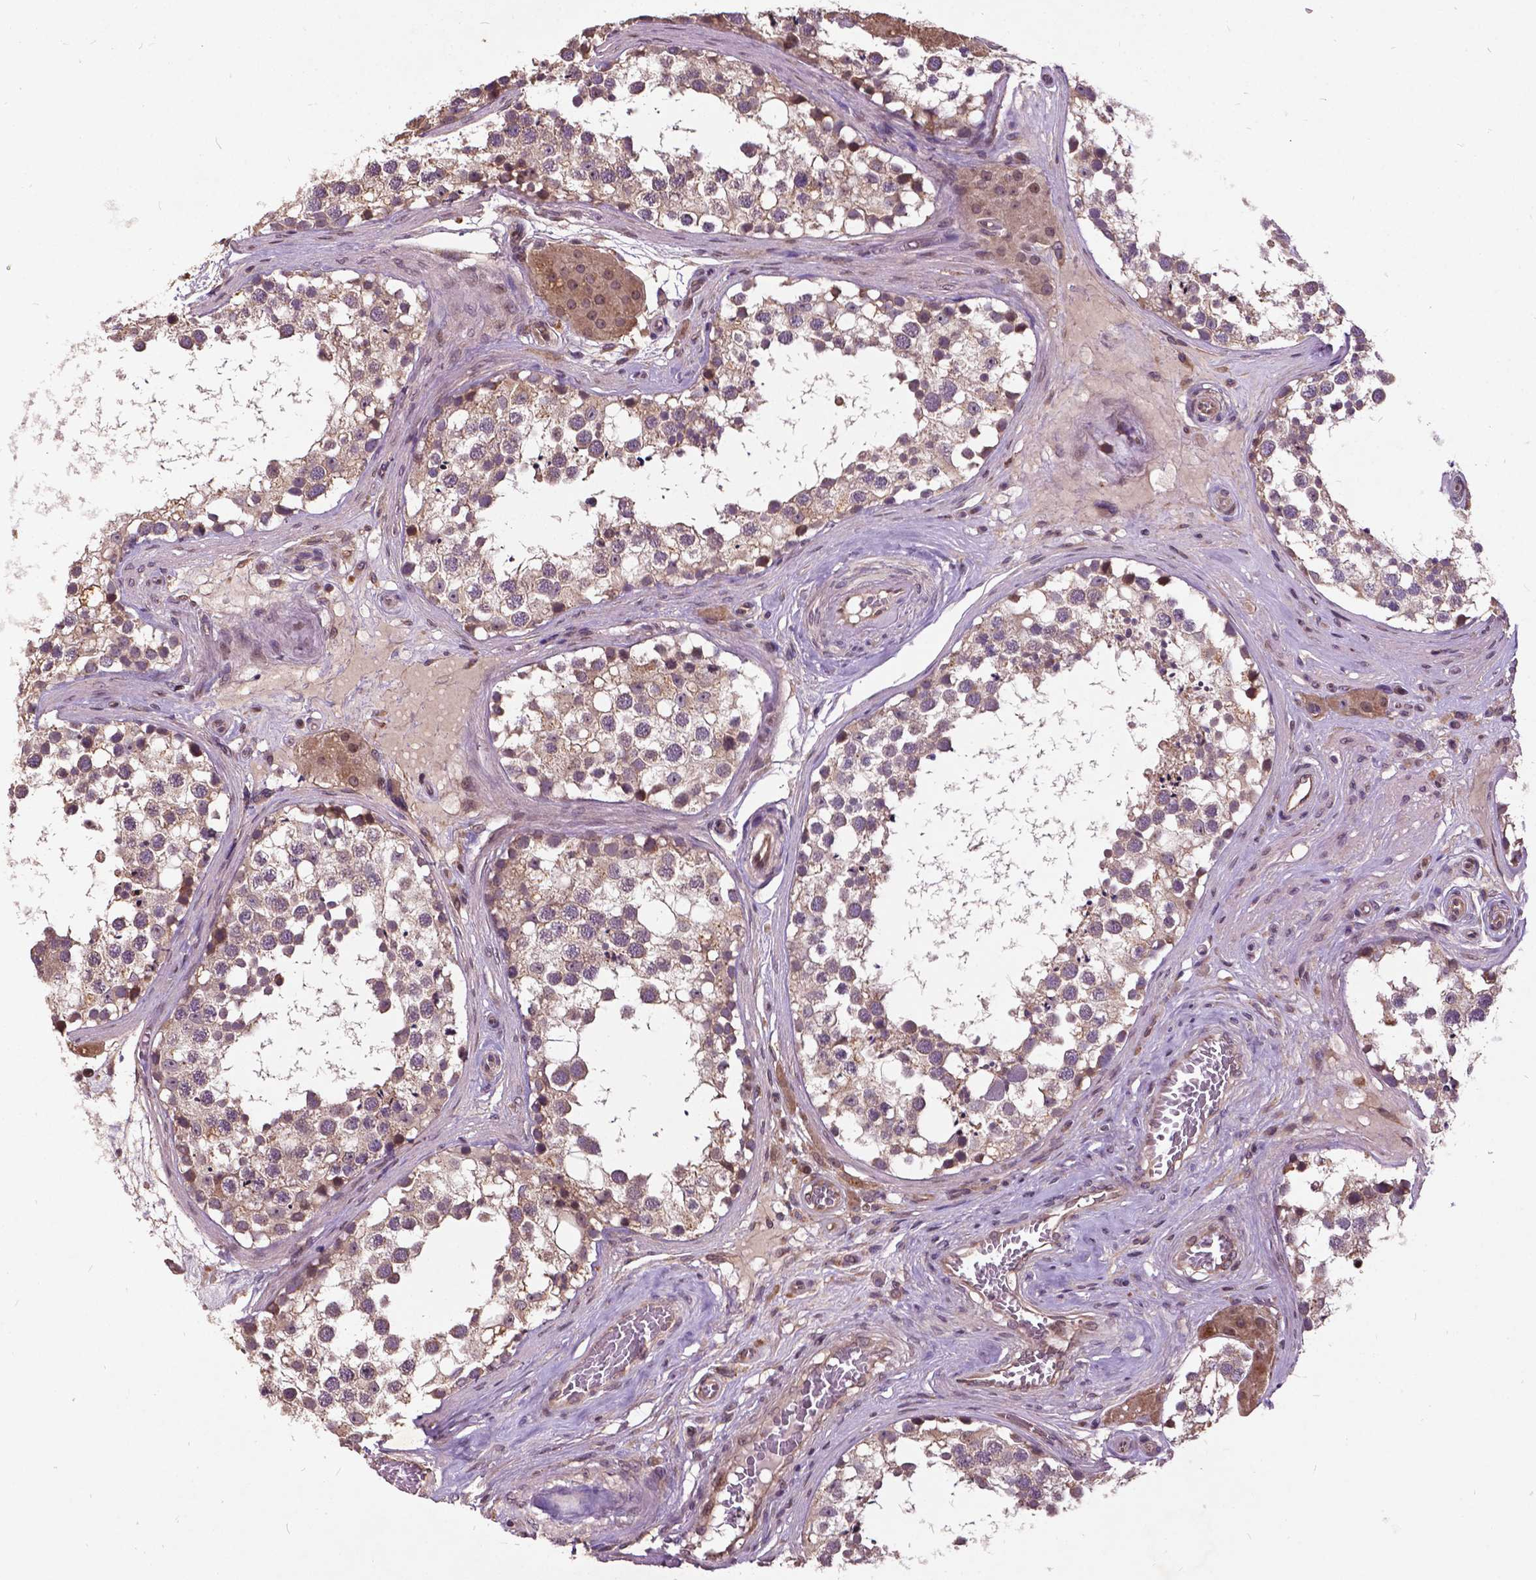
{"staining": {"intensity": "weak", "quantity": "<25%", "location": "cytoplasmic/membranous"}, "tissue": "testis", "cell_type": "Cells in seminiferous ducts", "image_type": "normal", "snomed": [{"axis": "morphology", "description": "Normal tissue, NOS"}, {"axis": "morphology", "description": "Seminoma, NOS"}, {"axis": "topography", "description": "Testis"}], "caption": "The photomicrograph demonstrates no staining of cells in seminiferous ducts in unremarkable testis. Brightfield microscopy of immunohistochemistry (IHC) stained with DAB (3,3'-diaminobenzidine) (brown) and hematoxylin (blue), captured at high magnification.", "gene": "AP1S3", "patient": {"sex": "male", "age": 65}}